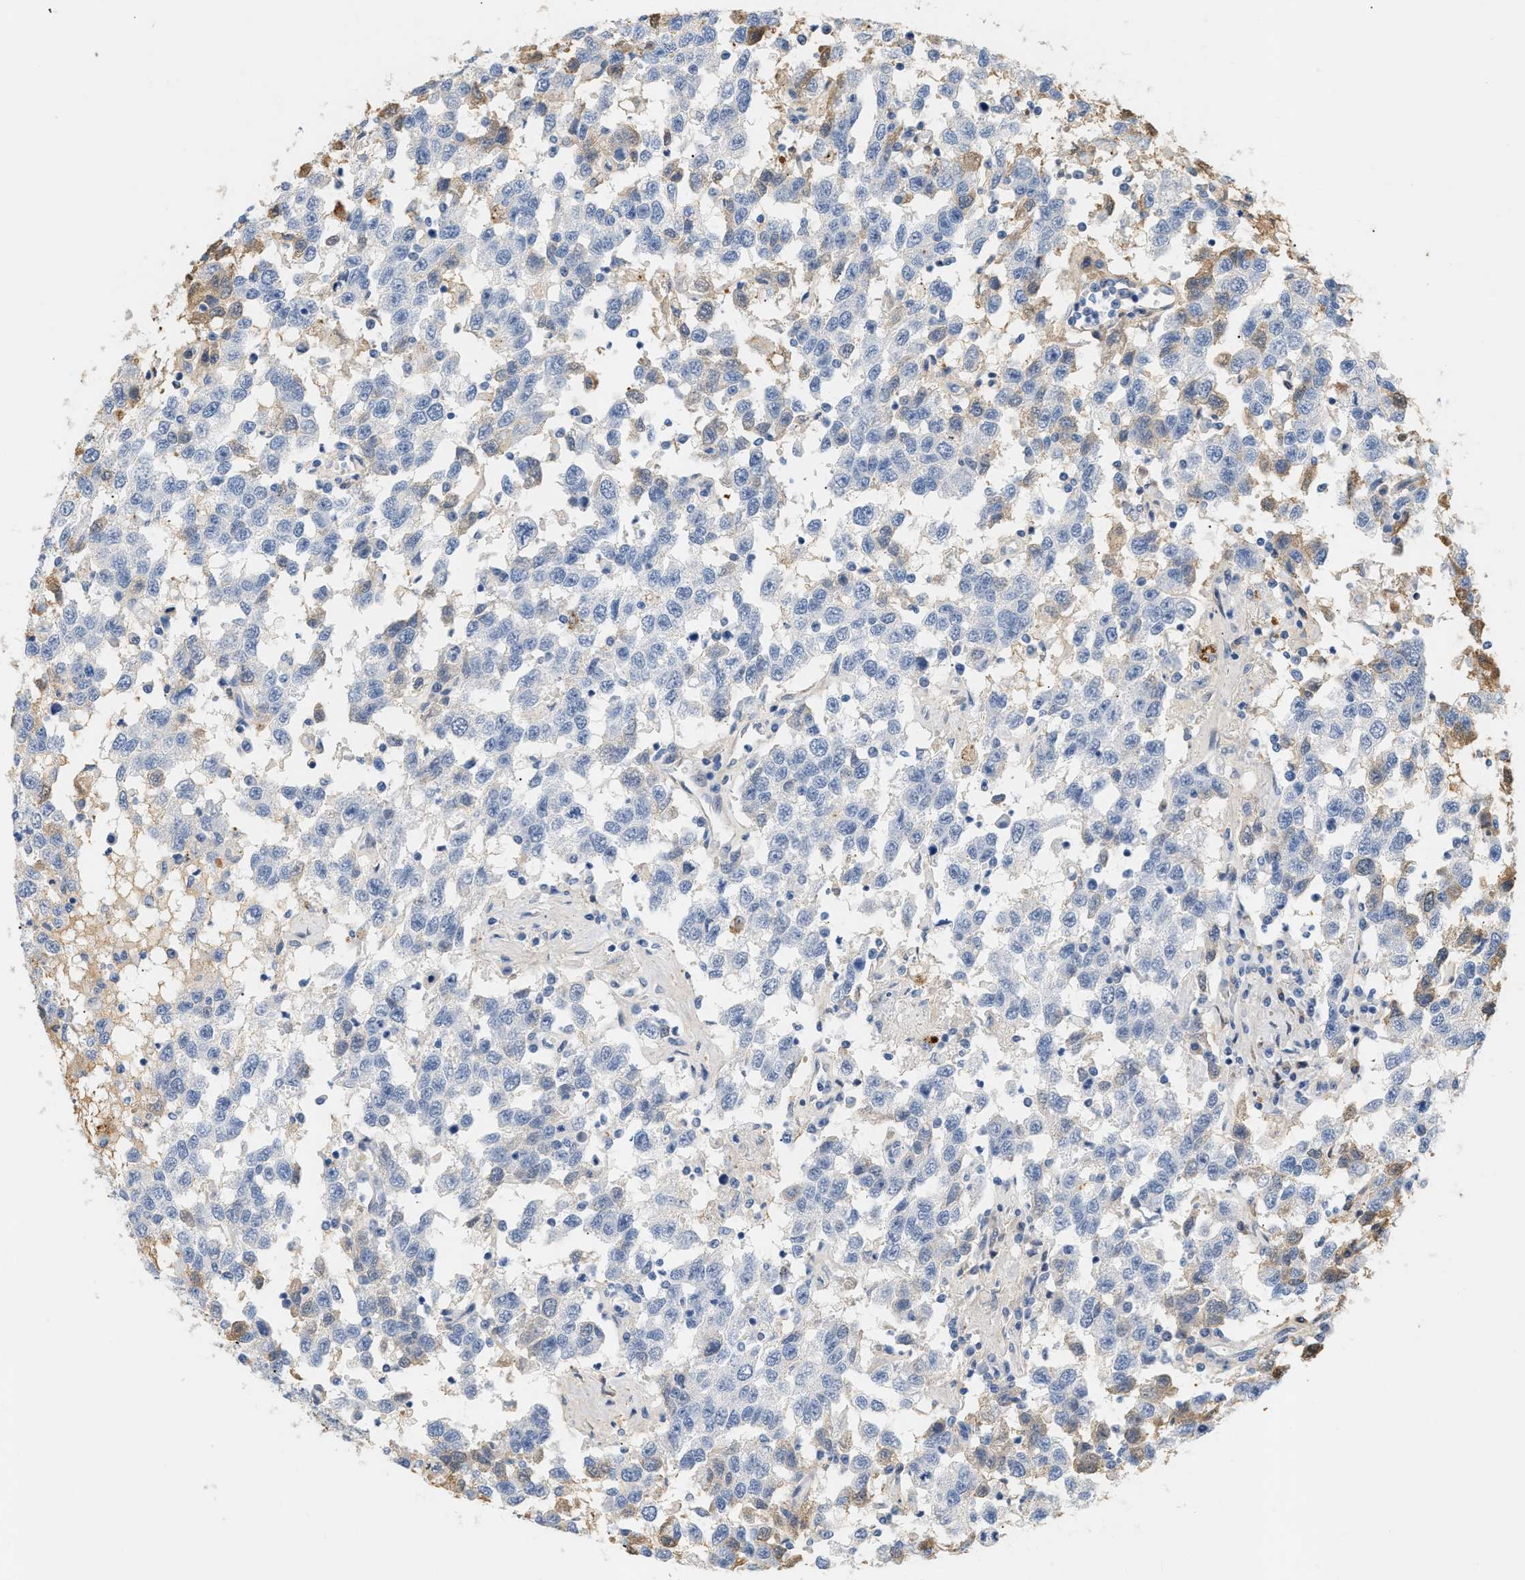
{"staining": {"intensity": "negative", "quantity": "none", "location": "none"}, "tissue": "testis cancer", "cell_type": "Tumor cells", "image_type": "cancer", "snomed": [{"axis": "morphology", "description": "Seminoma, NOS"}, {"axis": "topography", "description": "Testis"}], "caption": "IHC micrograph of neoplastic tissue: seminoma (testis) stained with DAB displays no significant protein staining in tumor cells. (DAB (3,3'-diaminobenzidine) immunohistochemistry (IHC) visualized using brightfield microscopy, high magnification).", "gene": "CFH", "patient": {"sex": "male", "age": 41}}